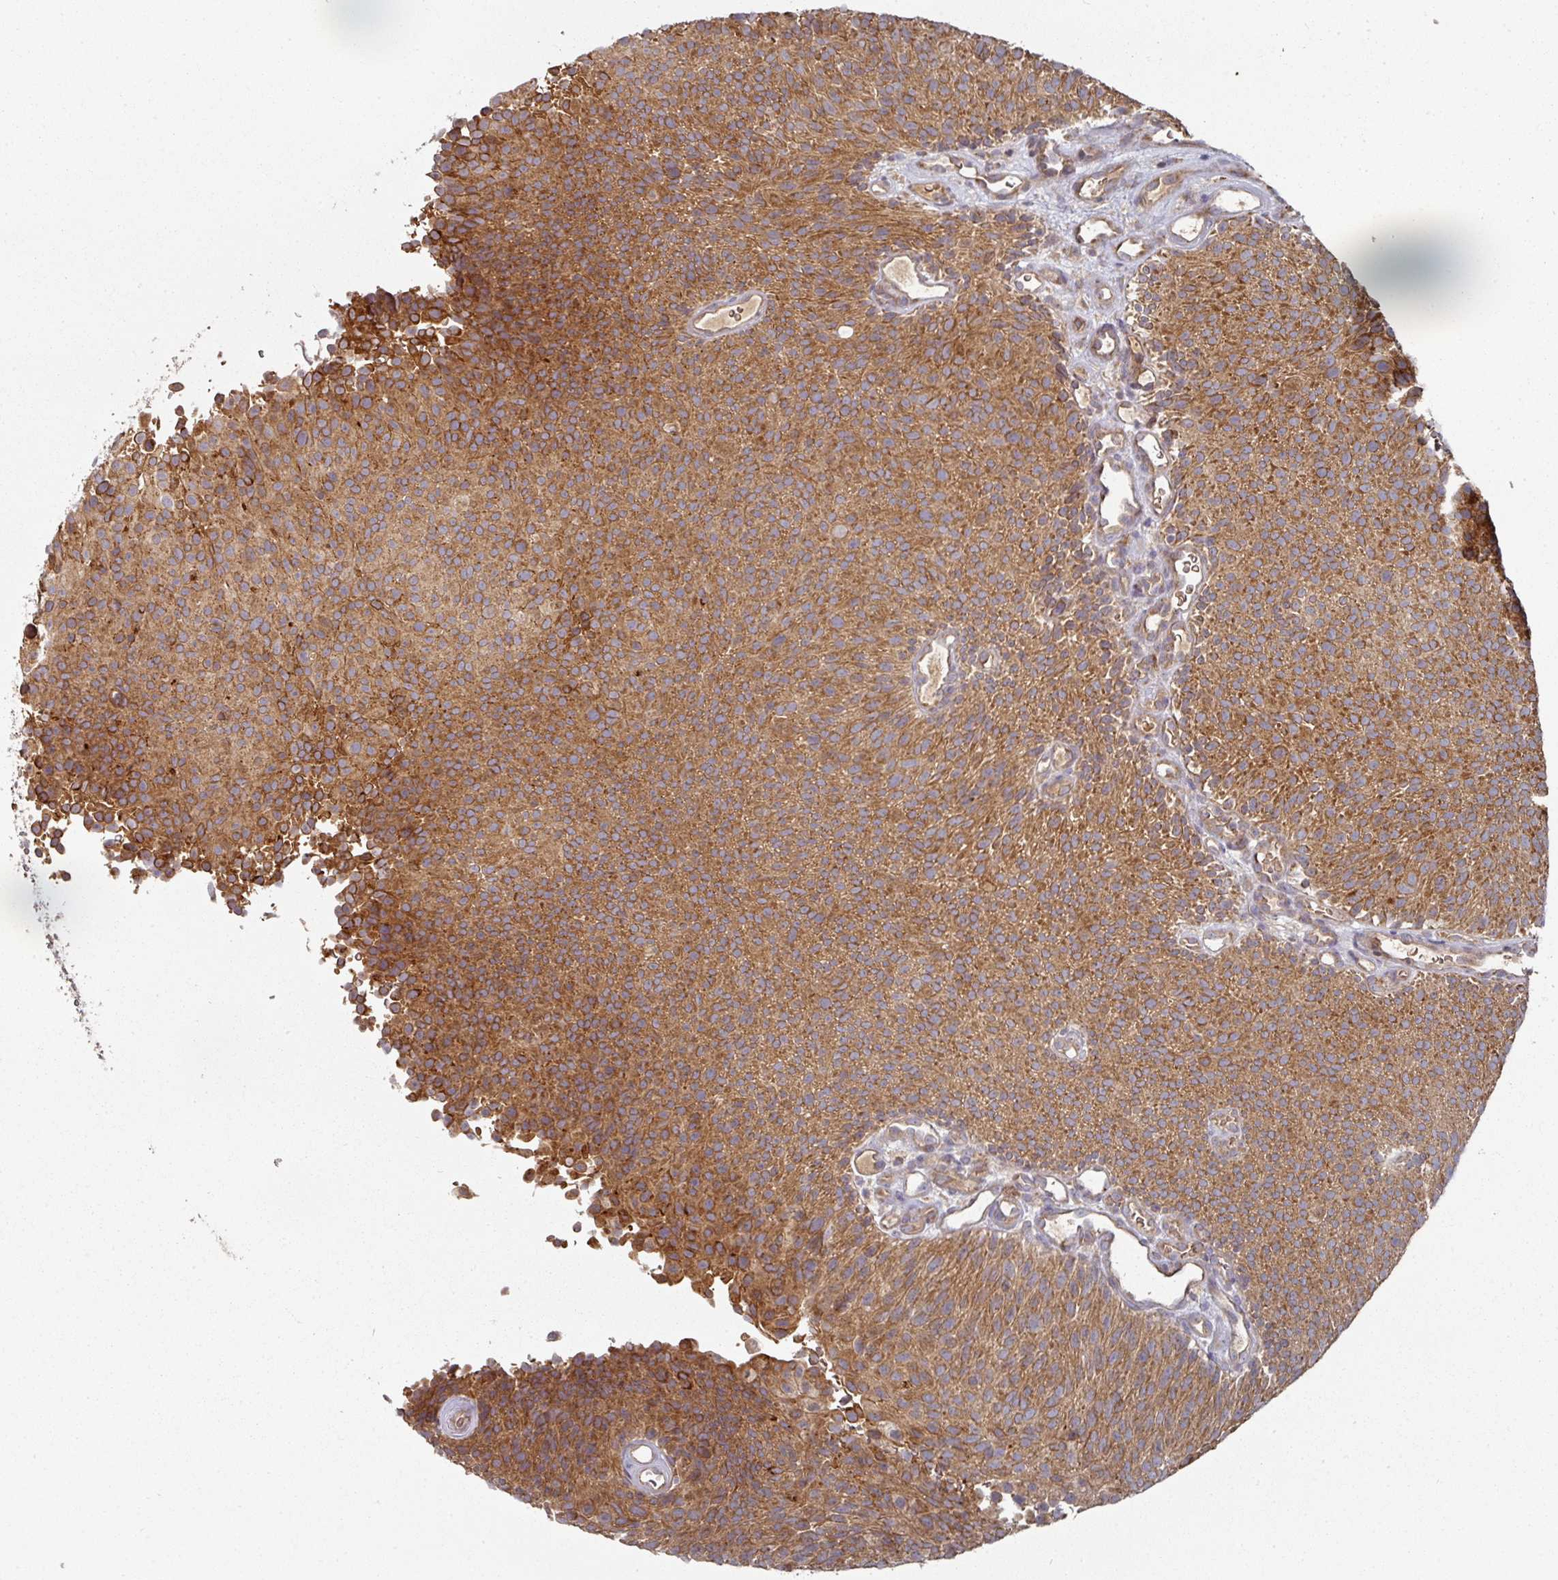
{"staining": {"intensity": "strong", "quantity": ">75%", "location": "cytoplasmic/membranous"}, "tissue": "urothelial cancer", "cell_type": "Tumor cells", "image_type": "cancer", "snomed": [{"axis": "morphology", "description": "Urothelial carcinoma, Low grade"}, {"axis": "topography", "description": "Urinary bladder"}], "caption": "Immunohistochemical staining of urothelial cancer exhibits strong cytoplasmic/membranous protein positivity in approximately >75% of tumor cells. The protein of interest is shown in brown color, while the nuclei are stained blue.", "gene": "DNAJC7", "patient": {"sex": "male", "age": 78}}